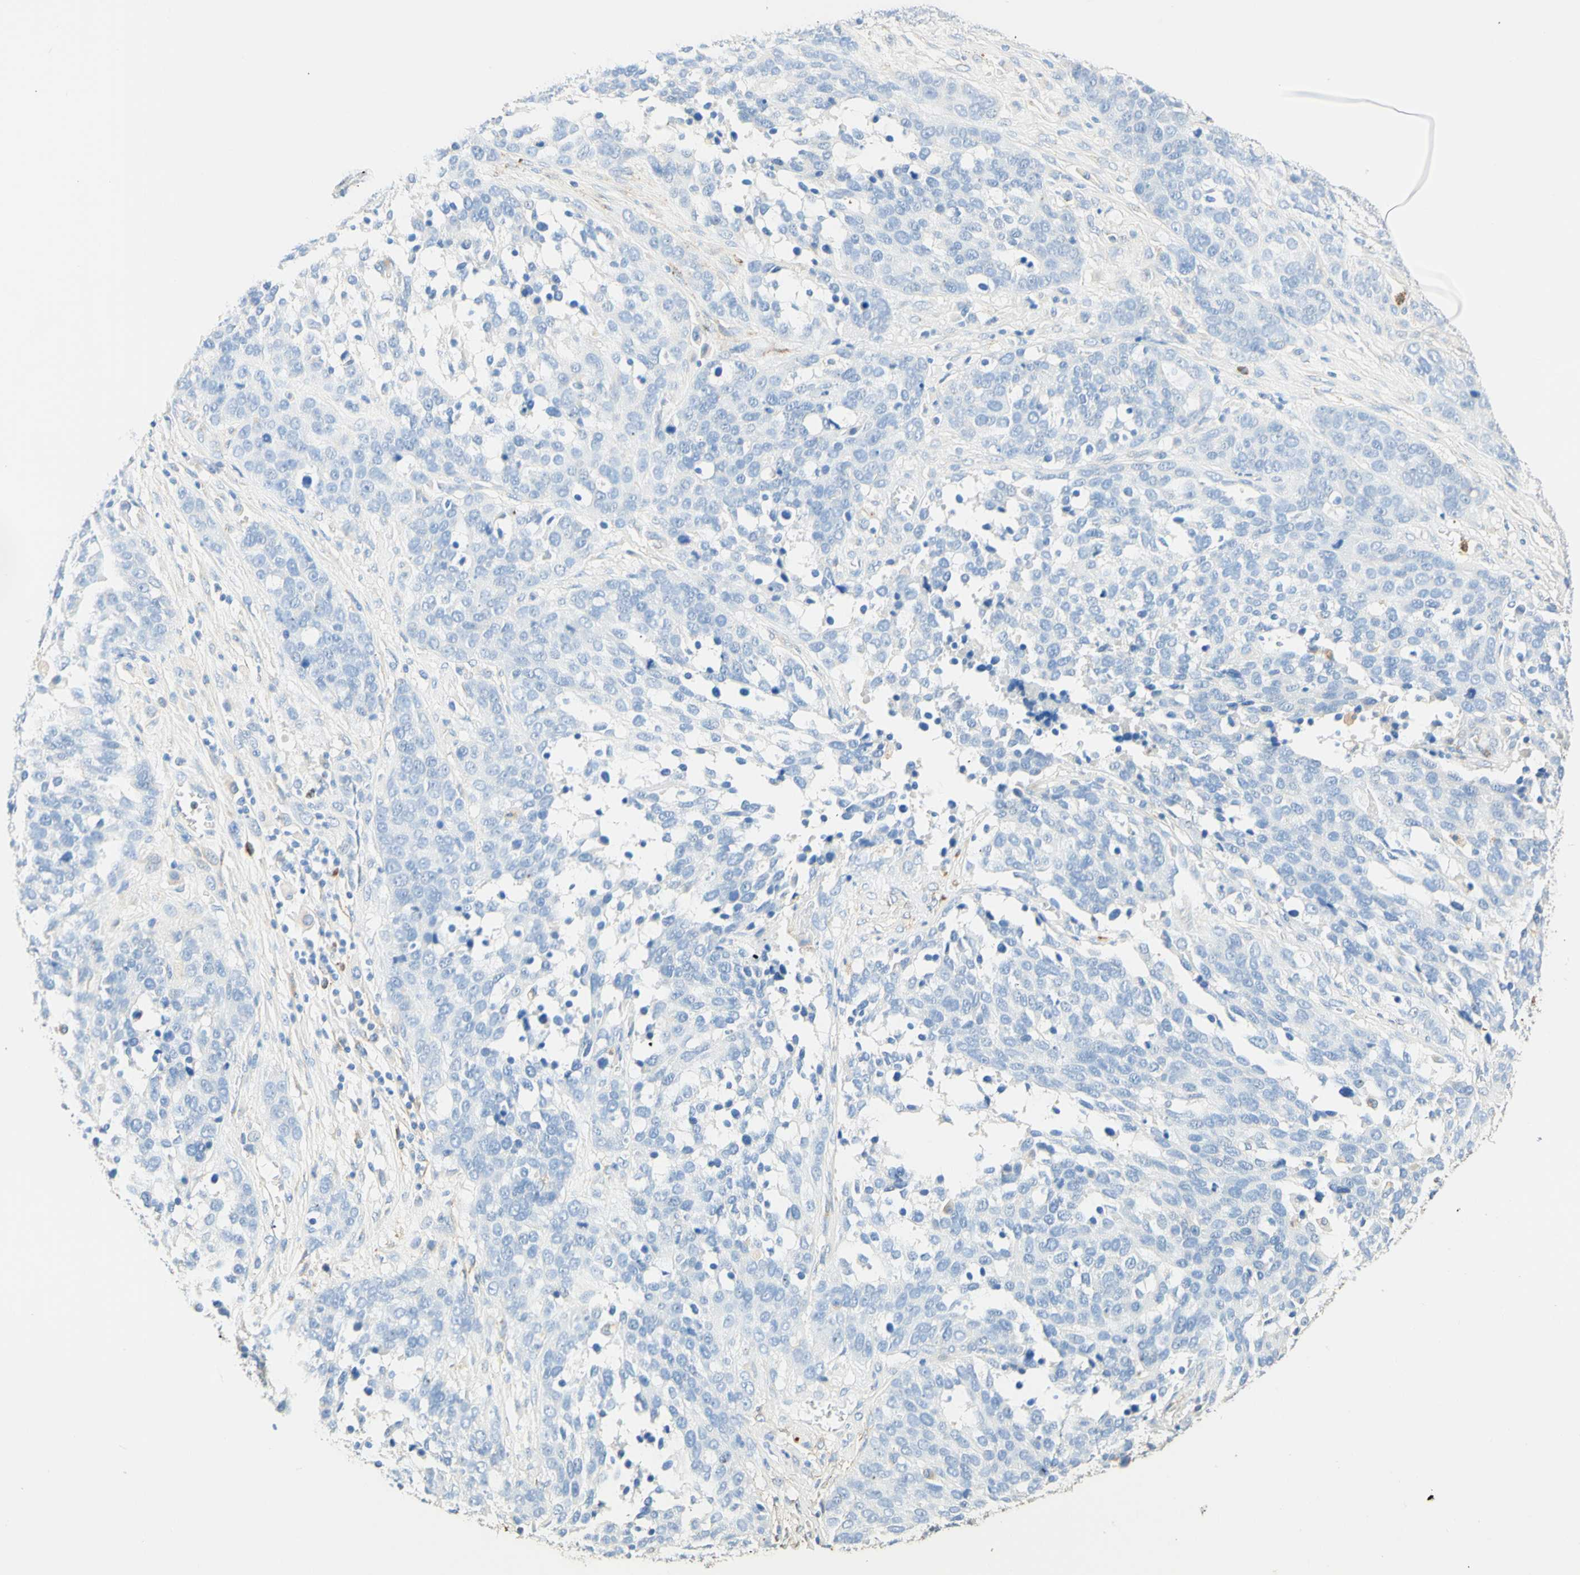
{"staining": {"intensity": "negative", "quantity": "none", "location": "none"}, "tissue": "ovarian cancer", "cell_type": "Tumor cells", "image_type": "cancer", "snomed": [{"axis": "morphology", "description": "Cystadenocarcinoma, serous, NOS"}, {"axis": "topography", "description": "Ovary"}], "caption": "IHC image of neoplastic tissue: human serous cystadenocarcinoma (ovarian) stained with DAB exhibits no significant protein positivity in tumor cells.", "gene": "CD63", "patient": {"sex": "female", "age": 44}}